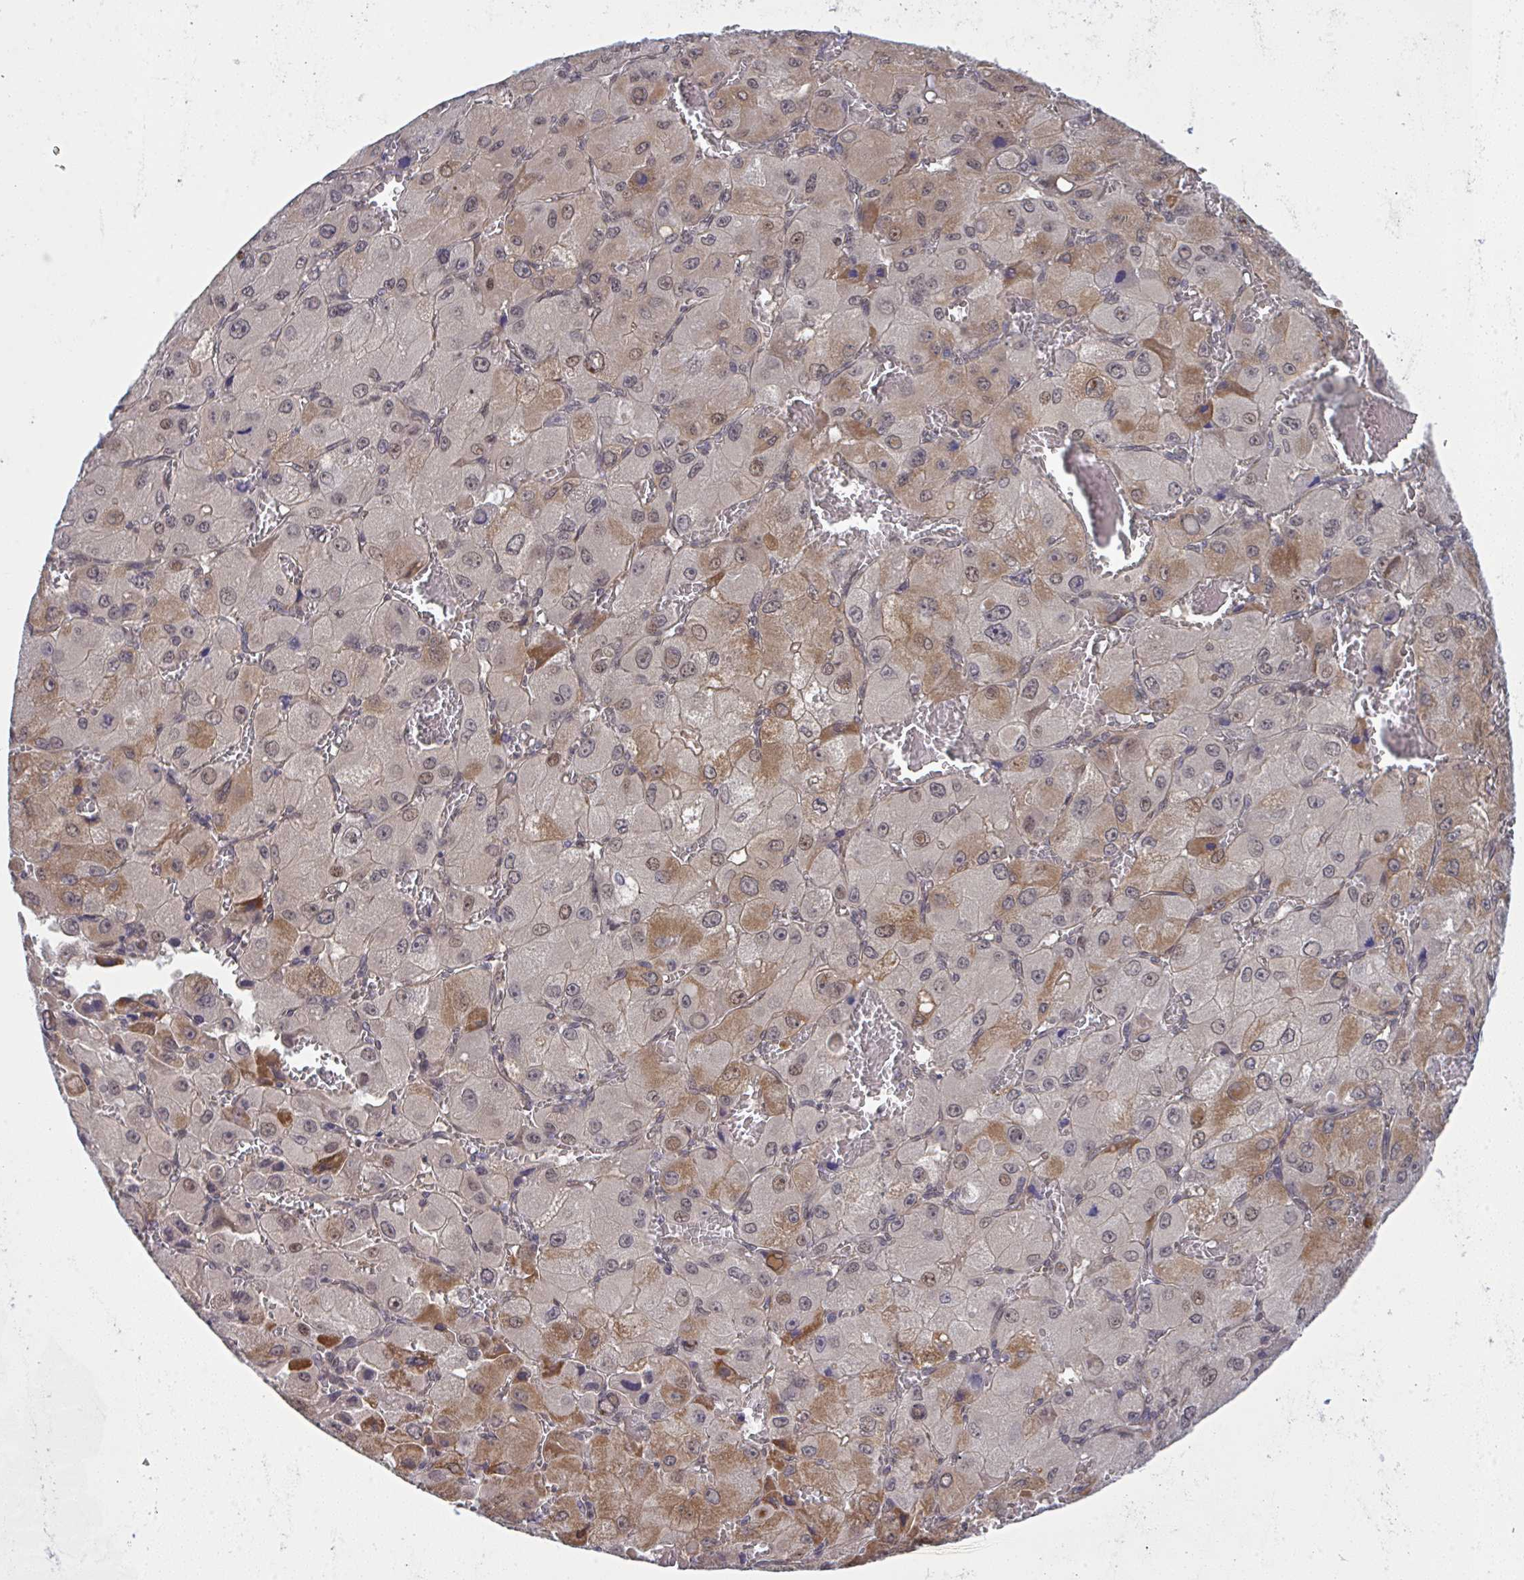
{"staining": {"intensity": "moderate", "quantity": "25%-75%", "location": "cytoplasmic/membranous,nuclear"}, "tissue": "liver cancer", "cell_type": "Tumor cells", "image_type": "cancer", "snomed": [{"axis": "morphology", "description": "Carcinoma, Hepatocellular, NOS"}, {"axis": "topography", "description": "Liver"}], "caption": "A medium amount of moderate cytoplasmic/membranous and nuclear staining is appreciated in about 25%-75% of tumor cells in liver cancer tissue.", "gene": "C9orf64", "patient": {"sex": "male", "age": 27}}